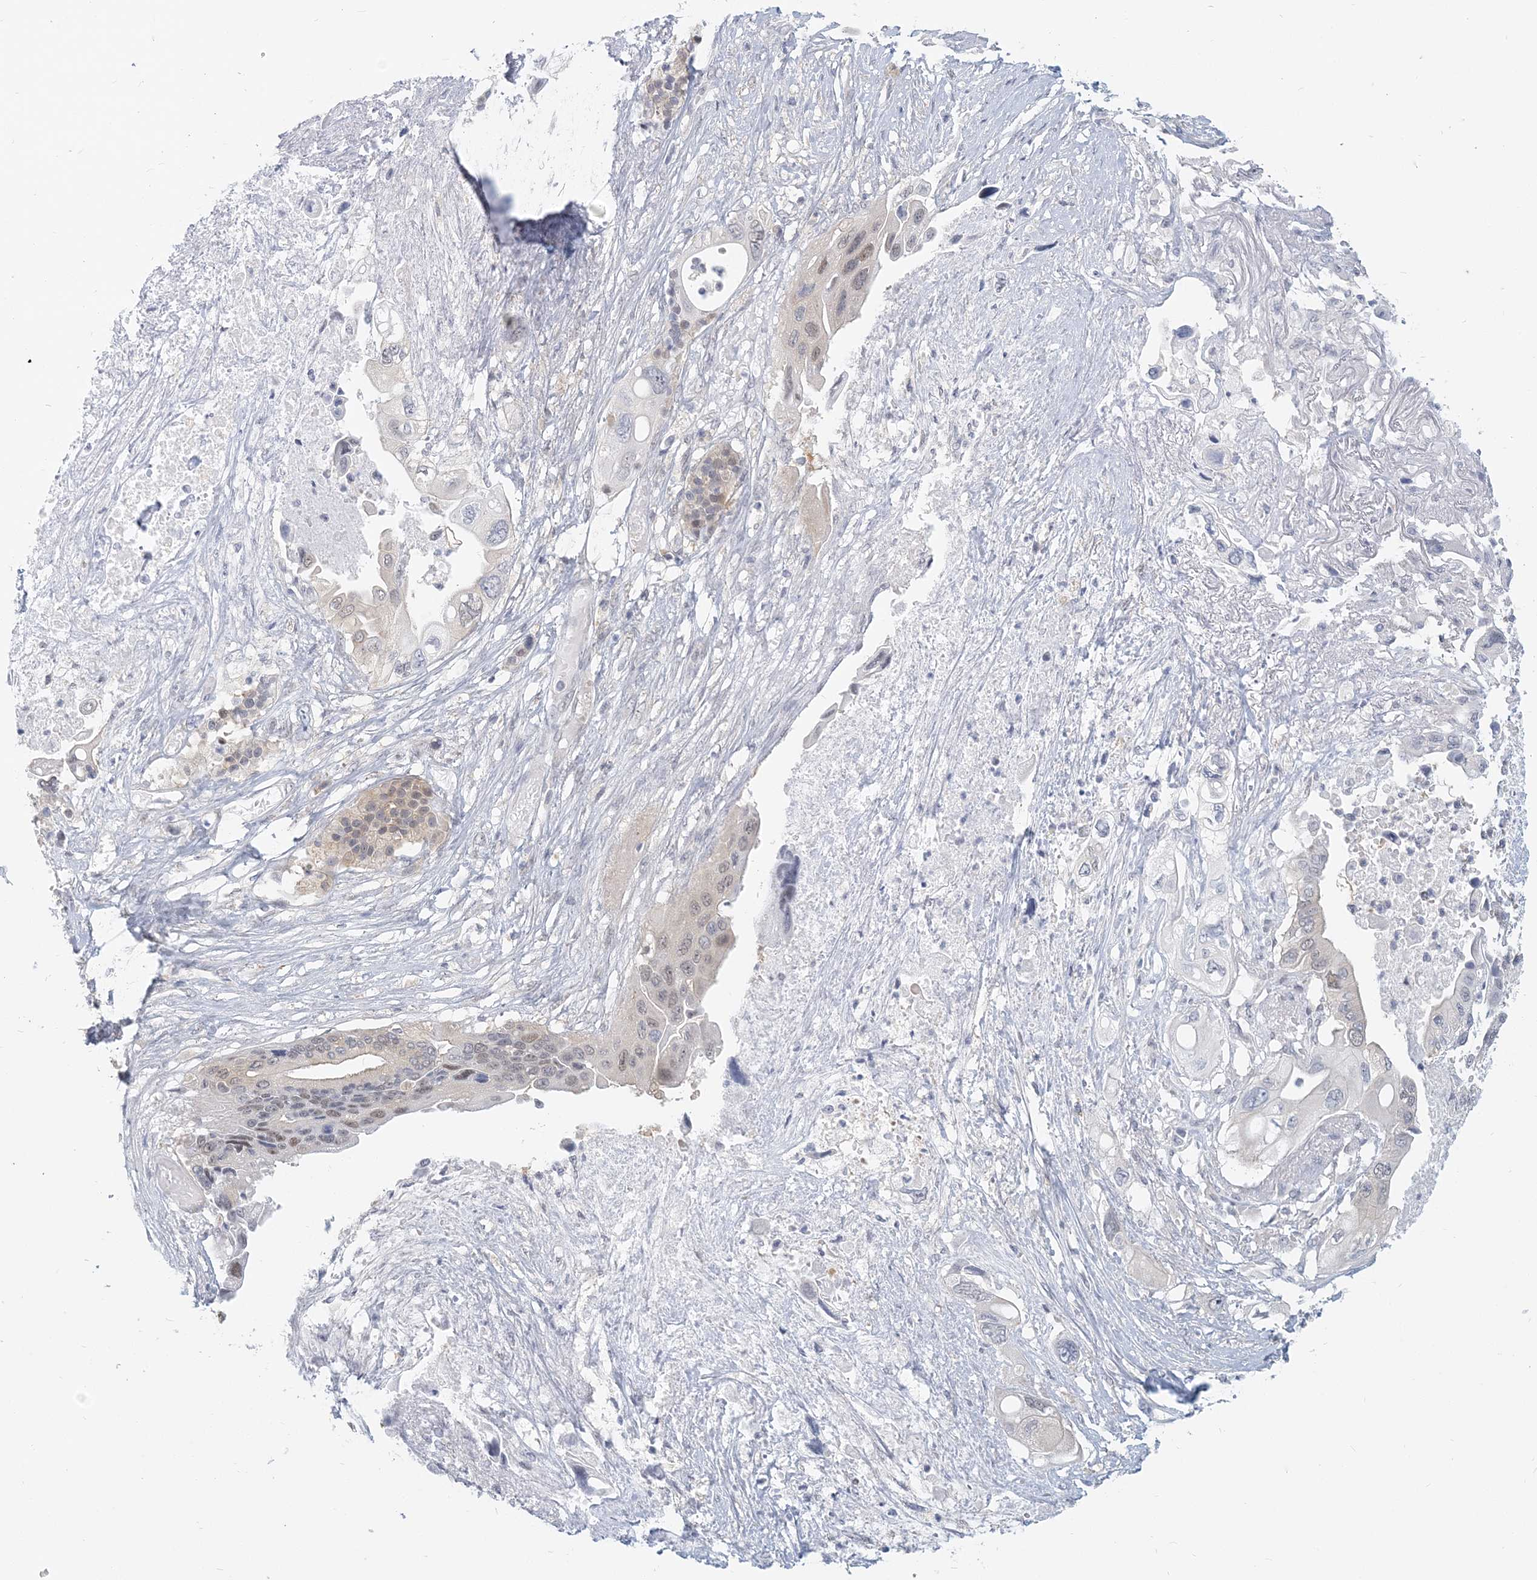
{"staining": {"intensity": "negative", "quantity": "none", "location": "none"}, "tissue": "pancreatic cancer", "cell_type": "Tumor cells", "image_type": "cancer", "snomed": [{"axis": "morphology", "description": "Adenocarcinoma, NOS"}, {"axis": "topography", "description": "Pancreas"}], "caption": "Human pancreatic cancer stained for a protein using immunohistochemistry (IHC) shows no expression in tumor cells.", "gene": "GMPPA", "patient": {"sex": "male", "age": 66}}